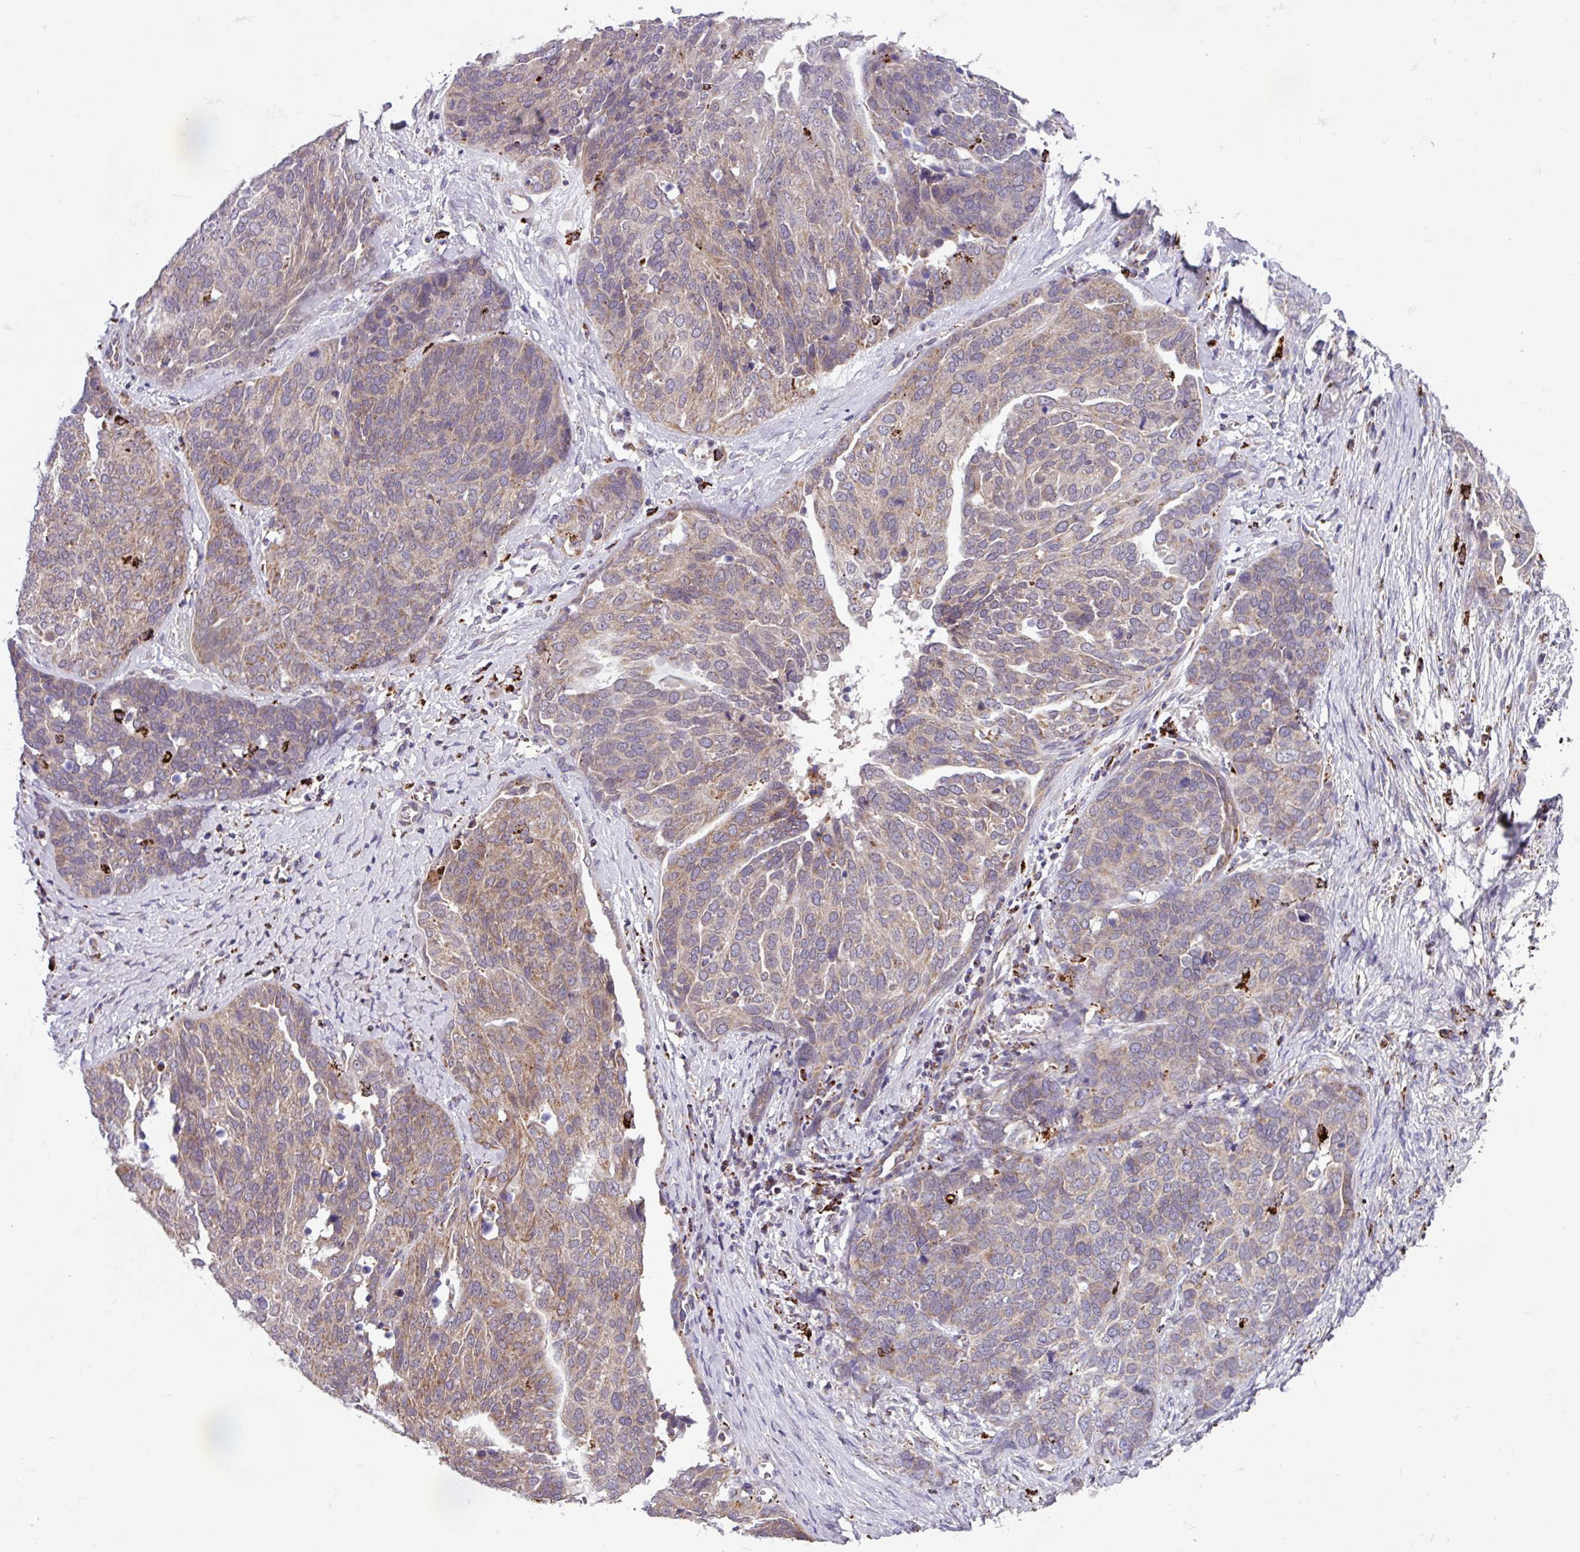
{"staining": {"intensity": "weak", "quantity": "25%-75%", "location": "cytoplasmic/membranous"}, "tissue": "ovarian cancer", "cell_type": "Tumor cells", "image_type": "cancer", "snomed": [{"axis": "morphology", "description": "Cystadenocarcinoma, serous, NOS"}, {"axis": "topography", "description": "Ovary"}], "caption": "The micrograph reveals immunohistochemical staining of ovarian cancer. There is weak cytoplasmic/membranous staining is appreciated in about 25%-75% of tumor cells.", "gene": "AKIRIN1", "patient": {"sex": "female", "age": 44}}